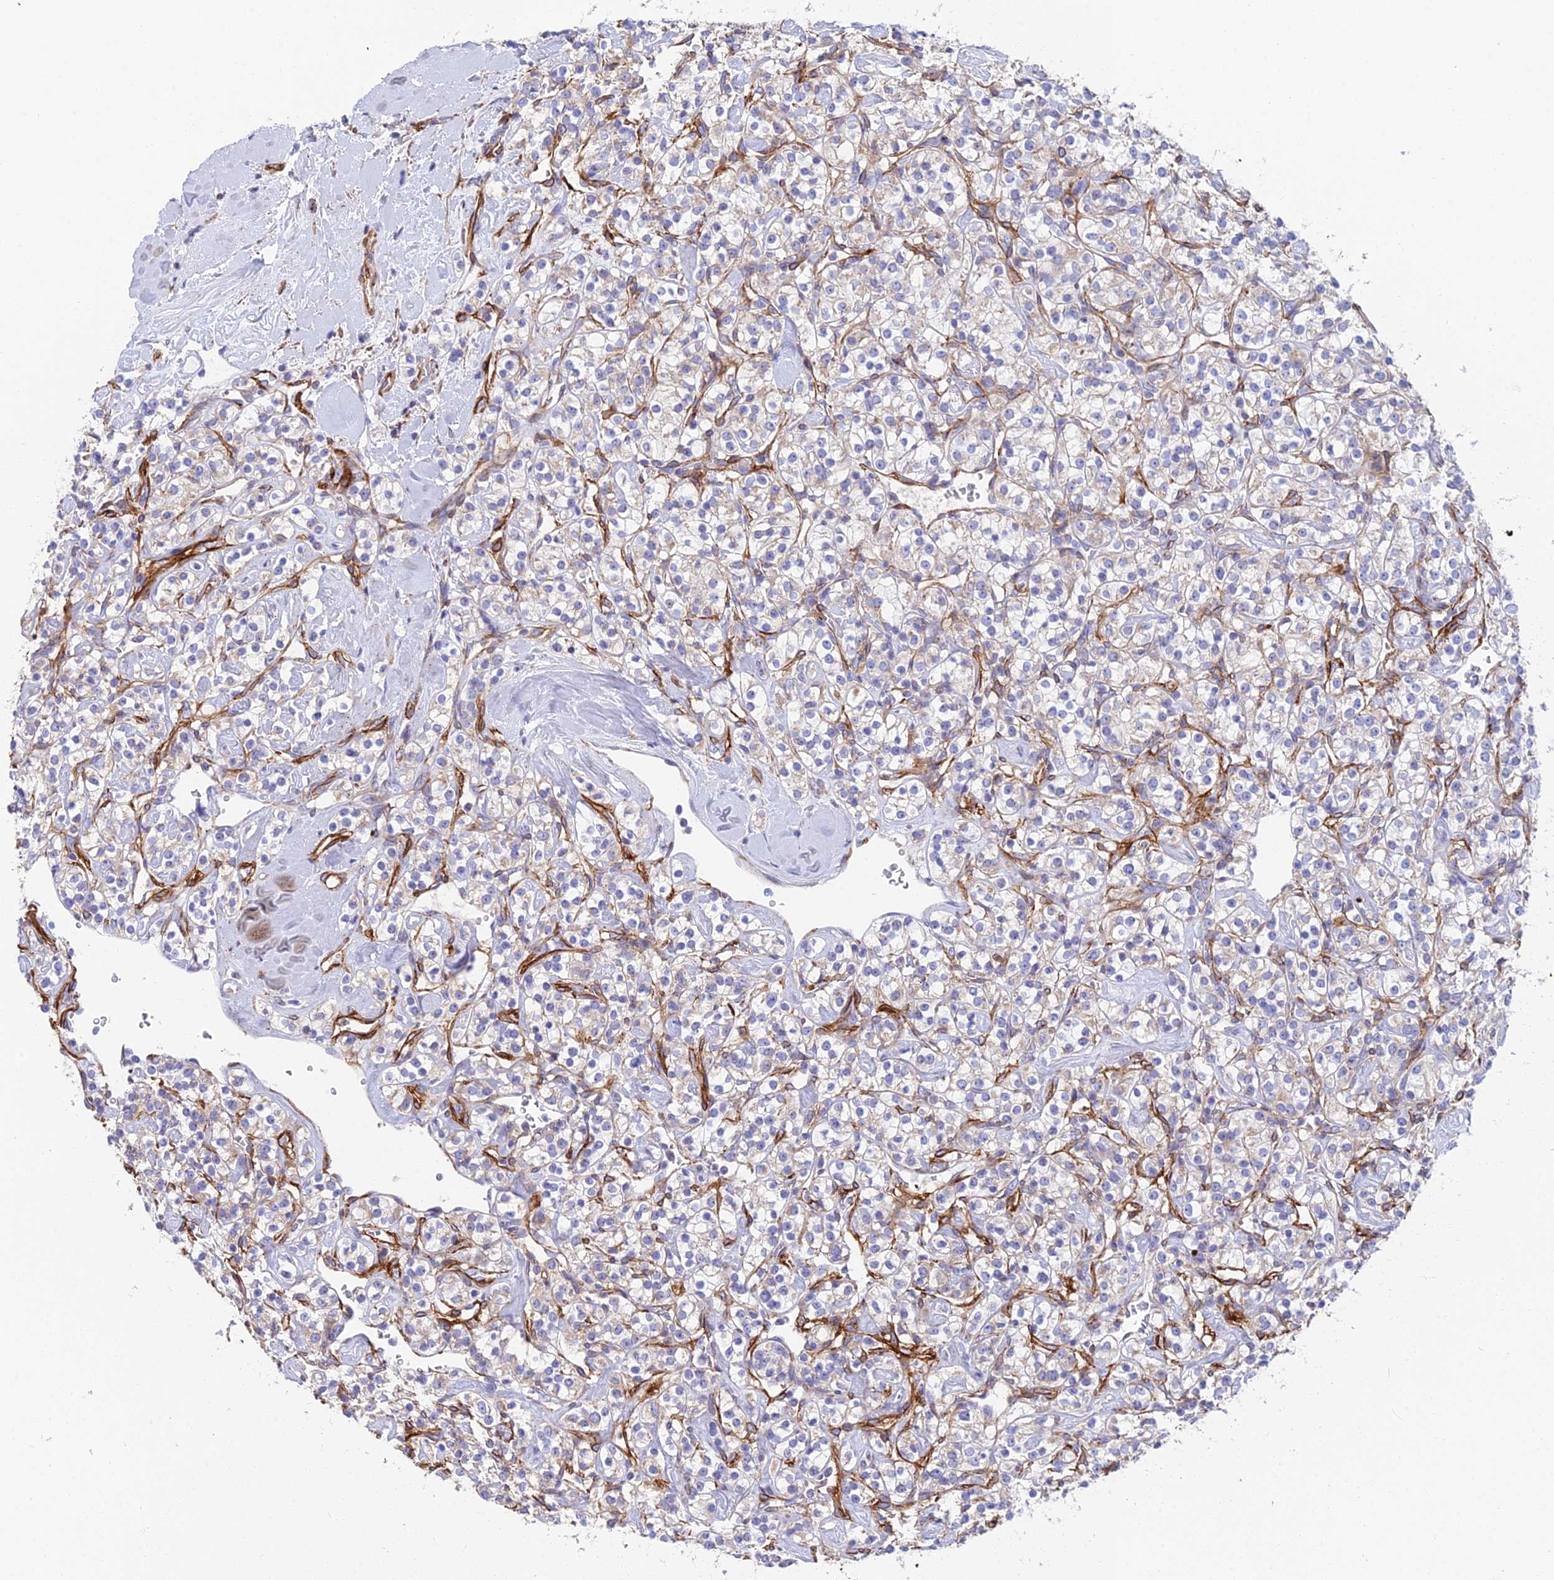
{"staining": {"intensity": "negative", "quantity": "none", "location": "none"}, "tissue": "renal cancer", "cell_type": "Tumor cells", "image_type": "cancer", "snomed": [{"axis": "morphology", "description": "Adenocarcinoma, NOS"}, {"axis": "topography", "description": "Kidney"}], "caption": "Protein analysis of adenocarcinoma (renal) reveals no significant staining in tumor cells.", "gene": "CSPG4", "patient": {"sex": "male", "age": 77}}